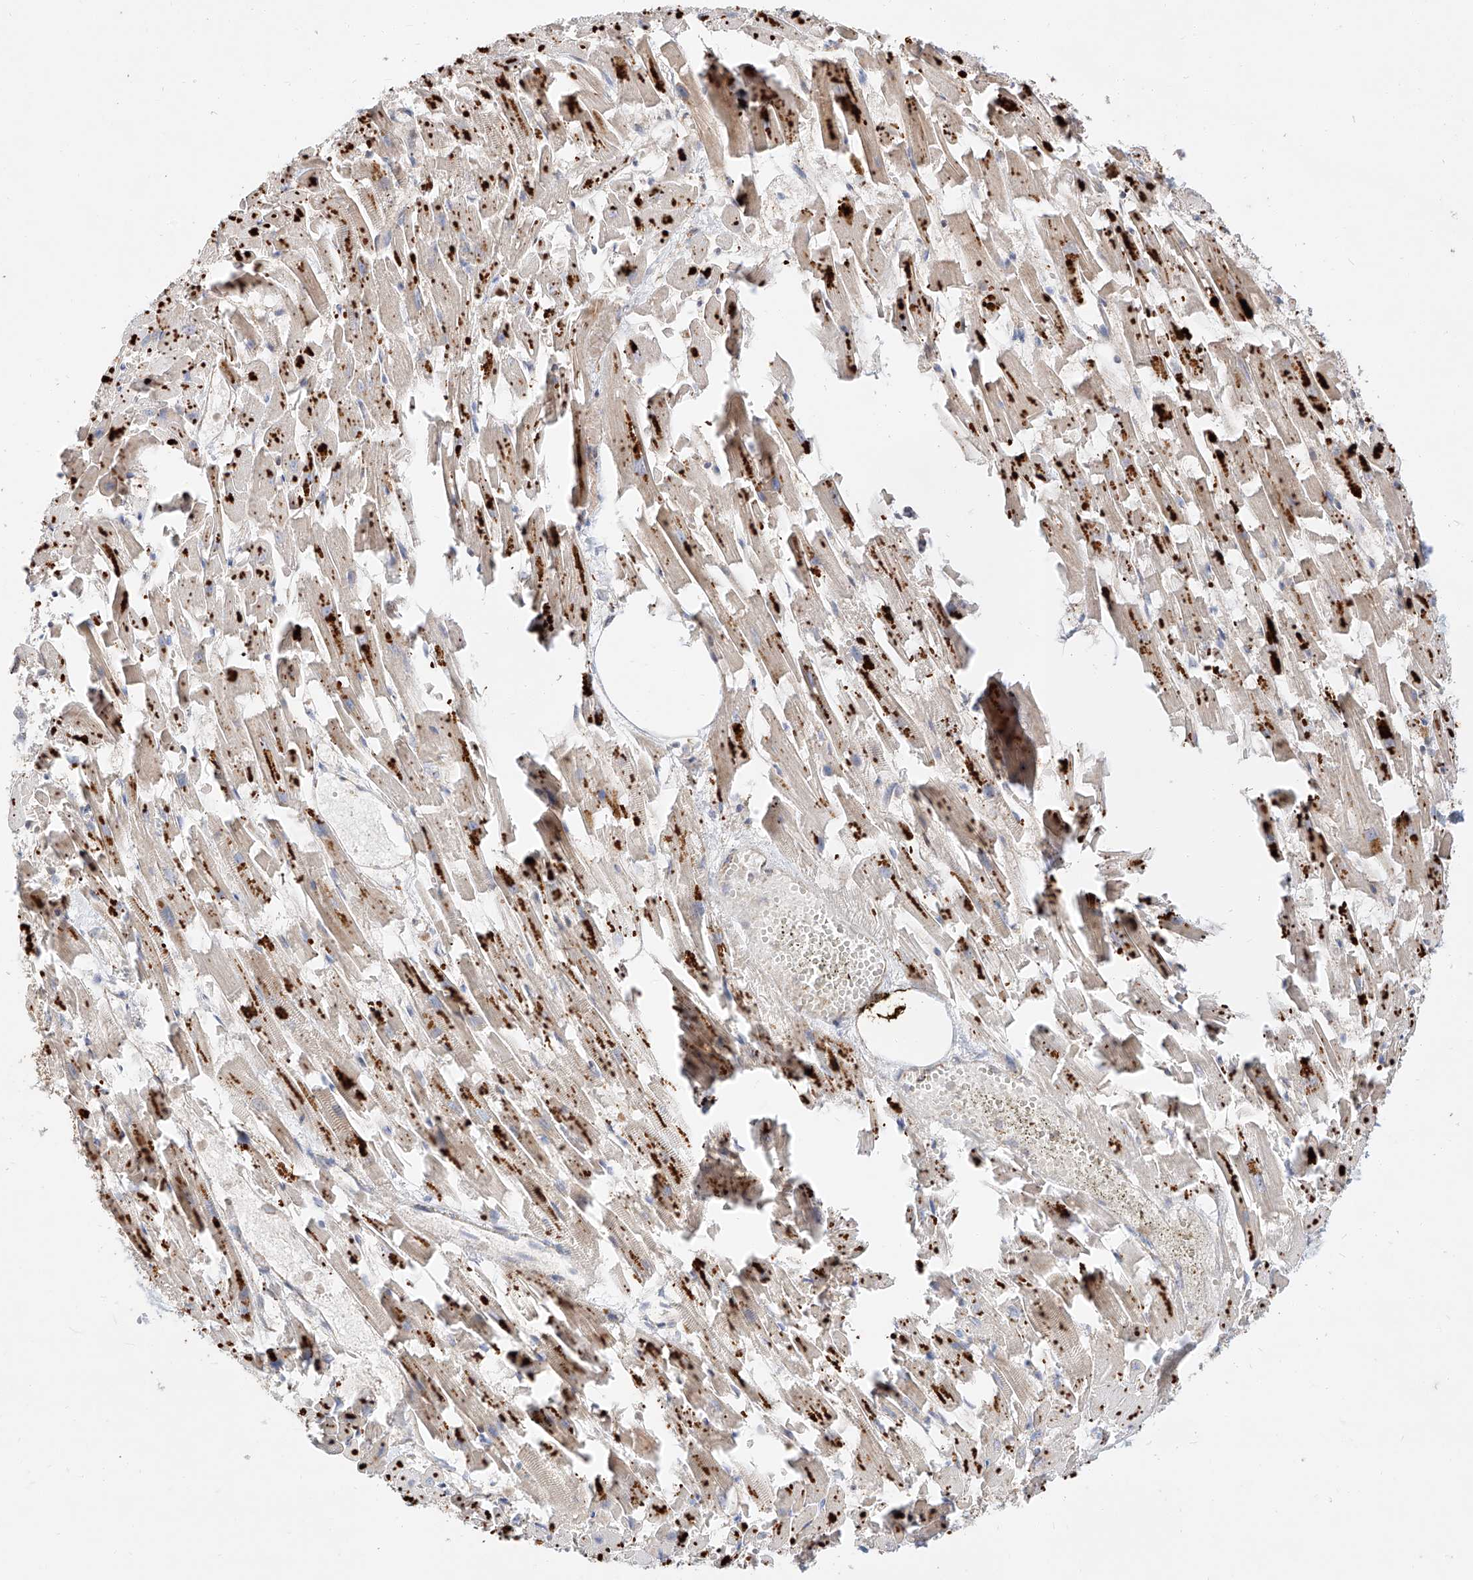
{"staining": {"intensity": "strong", "quantity": "25%-75%", "location": "cytoplasmic/membranous"}, "tissue": "heart muscle", "cell_type": "Cardiomyocytes", "image_type": "normal", "snomed": [{"axis": "morphology", "description": "Normal tissue, NOS"}, {"axis": "topography", "description": "Heart"}], "caption": "IHC photomicrograph of benign heart muscle: human heart muscle stained using immunohistochemistry displays high levels of strong protein expression localized specifically in the cytoplasmic/membranous of cardiomyocytes, appearing as a cytoplasmic/membranous brown color.", "gene": "DIRAS3", "patient": {"sex": "female", "age": 64}}